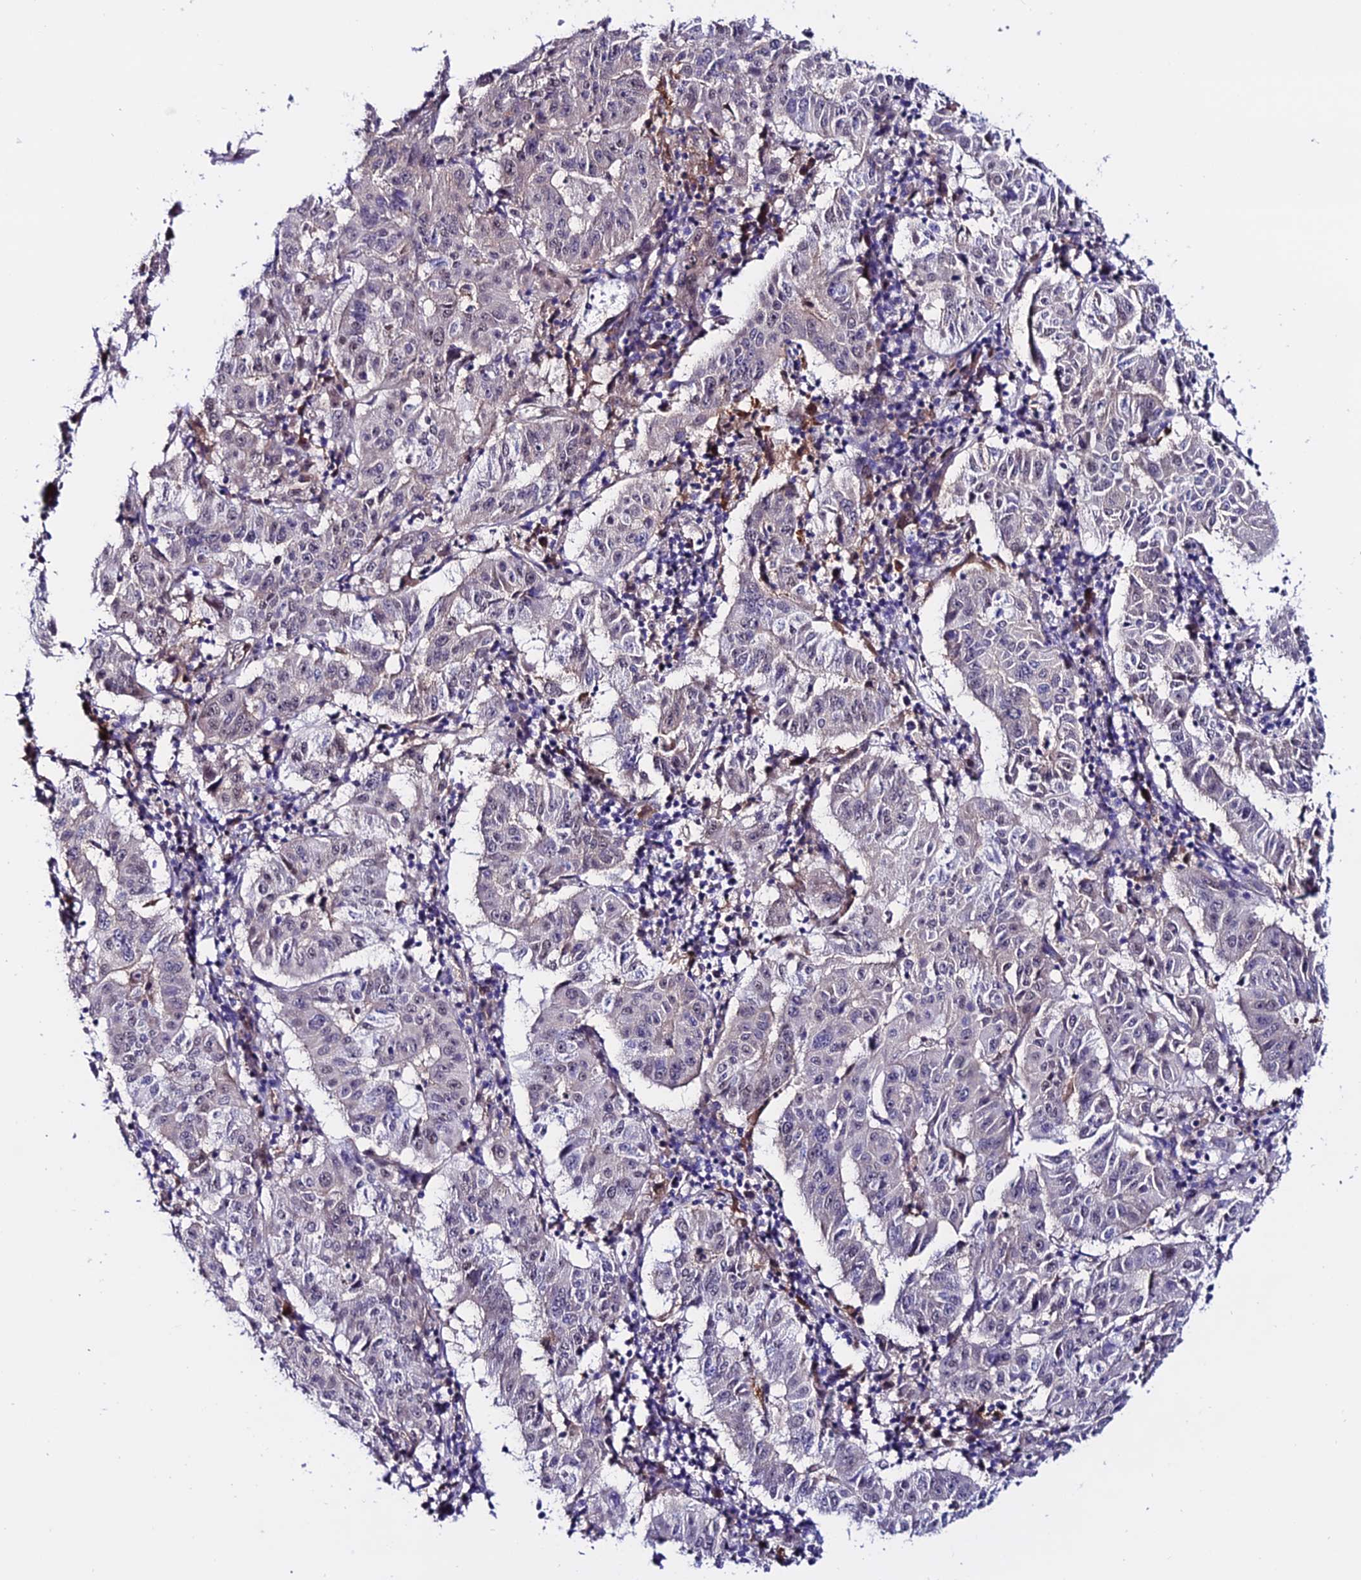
{"staining": {"intensity": "weak", "quantity": "<25%", "location": "cytoplasmic/membranous"}, "tissue": "pancreatic cancer", "cell_type": "Tumor cells", "image_type": "cancer", "snomed": [{"axis": "morphology", "description": "Adenocarcinoma, NOS"}, {"axis": "topography", "description": "Pancreas"}], "caption": "Immunohistochemical staining of pancreatic cancer (adenocarcinoma) exhibits no significant expression in tumor cells. The staining is performed using DAB (3,3'-diaminobenzidine) brown chromogen with nuclei counter-stained in using hematoxylin.", "gene": "FZD8", "patient": {"sex": "male", "age": 63}}